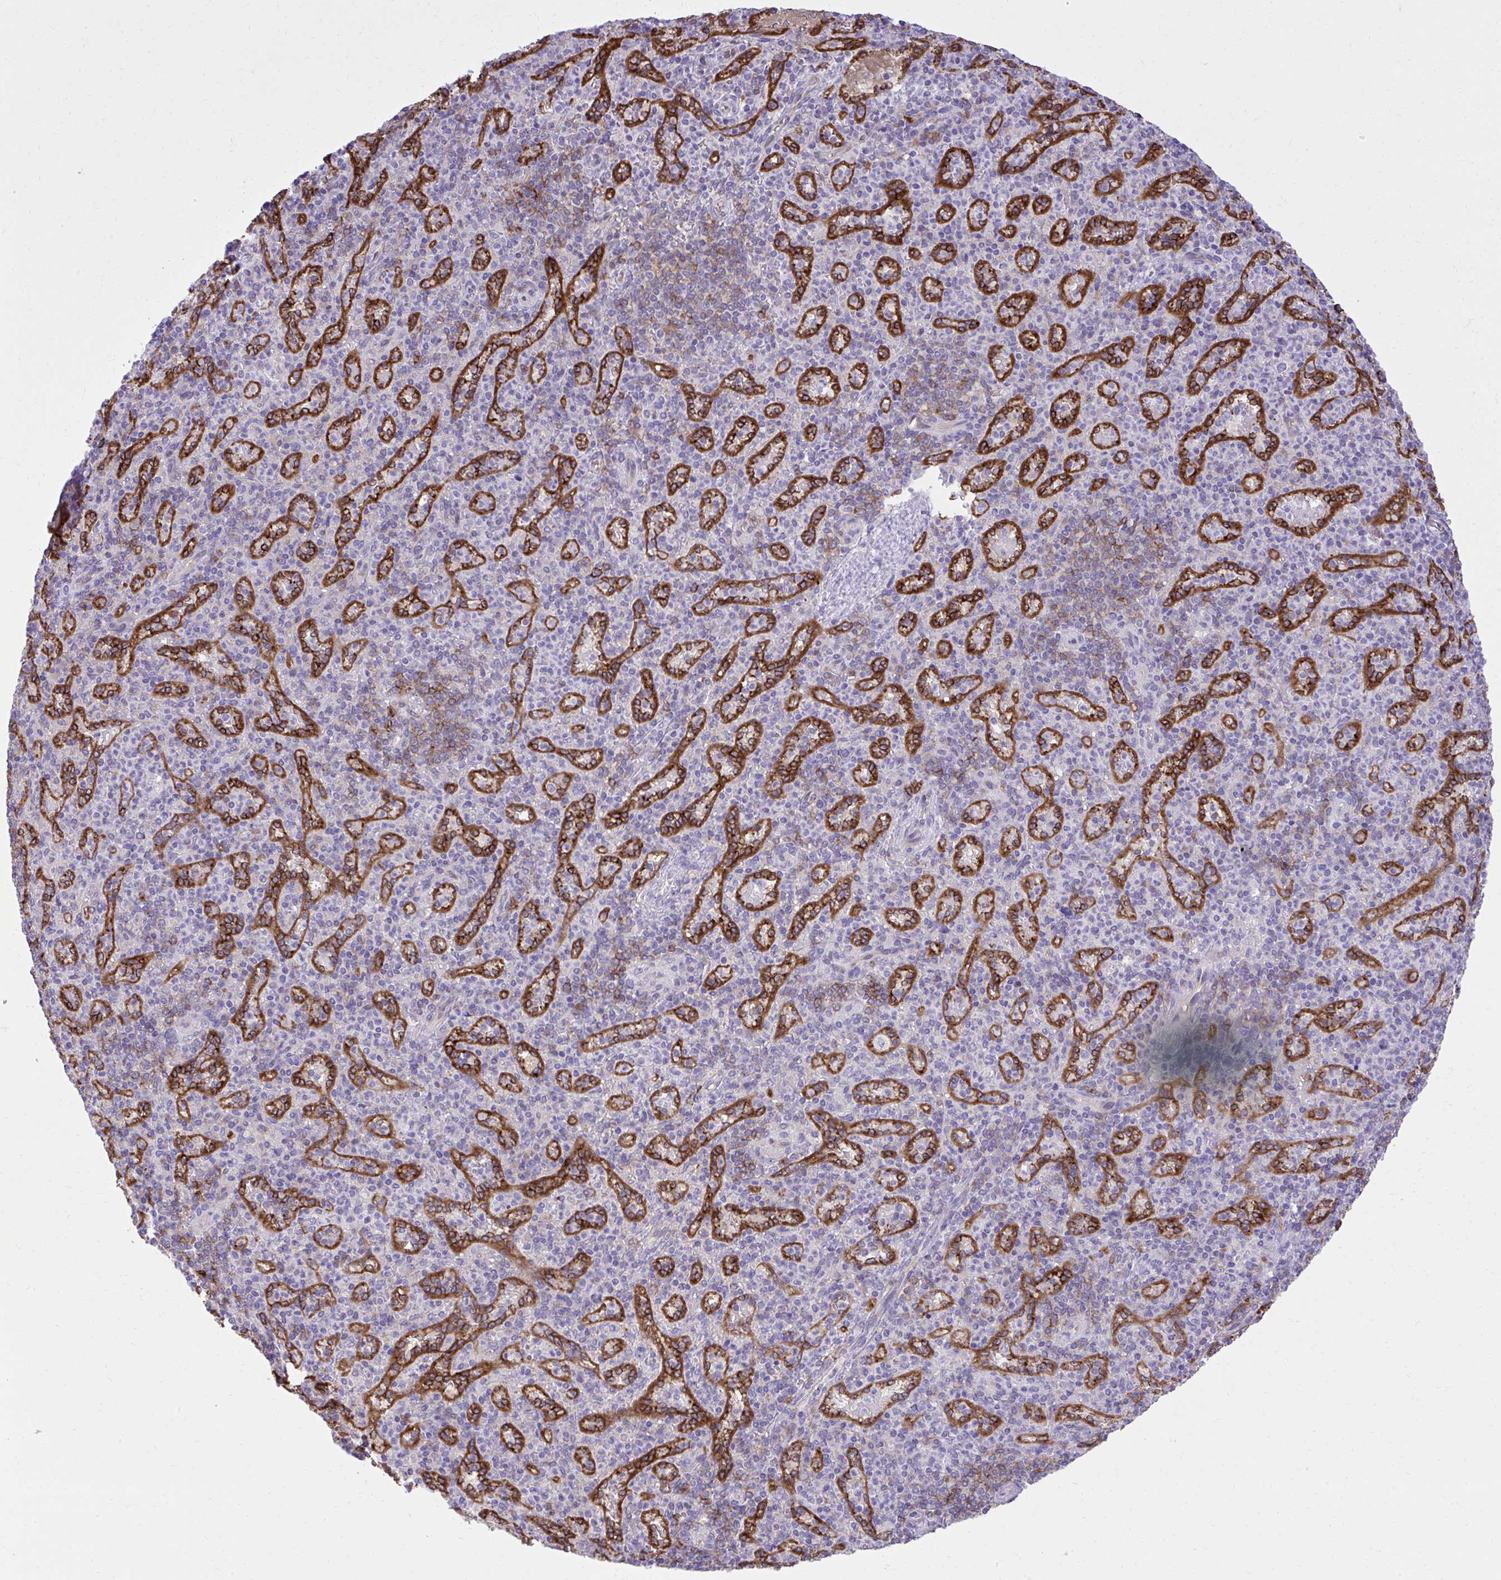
{"staining": {"intensity": "negative", "quantity": "none", "location": "none"}, "tissue": "spleen", "cell_type": "Cells in red pulp", "image_type": "normal", "snomed": [{"axis": "morphology", "description": "Normal tissue, NOS"}, {"axis": "topography", "description": "Spleen"}], "caption": "The immunohistochemistry histopathology image has no significant positivity in cells in red pulp of spleen.", "gene": "PITPNM3", "patient": {"sex": "female", "age": 74}}